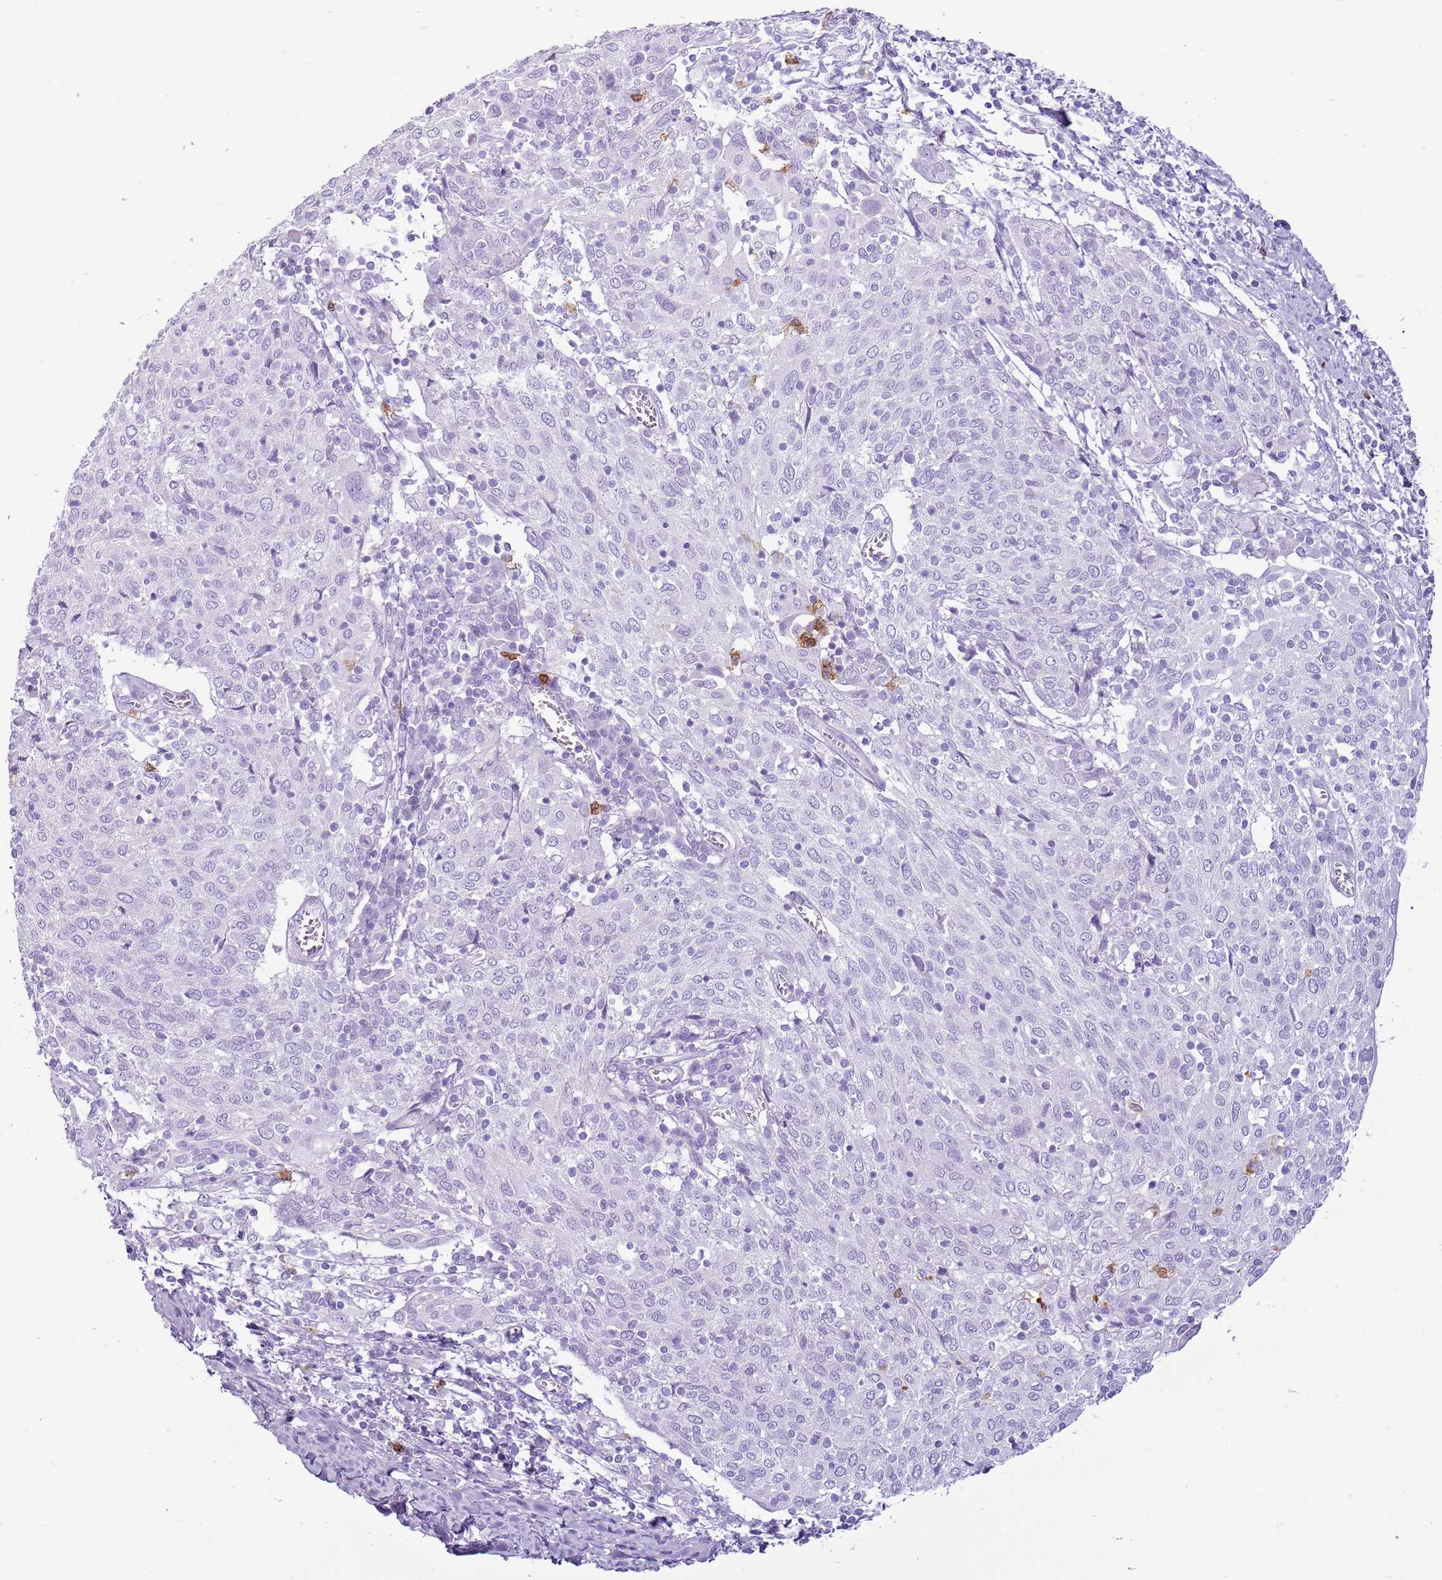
{"staining": {"intensity": "negative", "quantity": "none", "location": "none"}, "tissue": "cervical cancer", "cell_type": "Tumor cells", "image_type": "cancer", "snomed": [{"axis": "morphology", "description": "Squamous cell carcinoma, NOS"}, {"axis": "topography", "description": "Cervix"}], "caption": "Immunohistochemistry (IHC) histopathology image of neoplastic tissue: cervical cancer (squamous cell carcinoma) stained with DAB (3,3'-diaminobenzidine) displays no significant protein expression in tumor cells.", "gene": "CD177", "patient": {"sex": "female", "age": 52}}